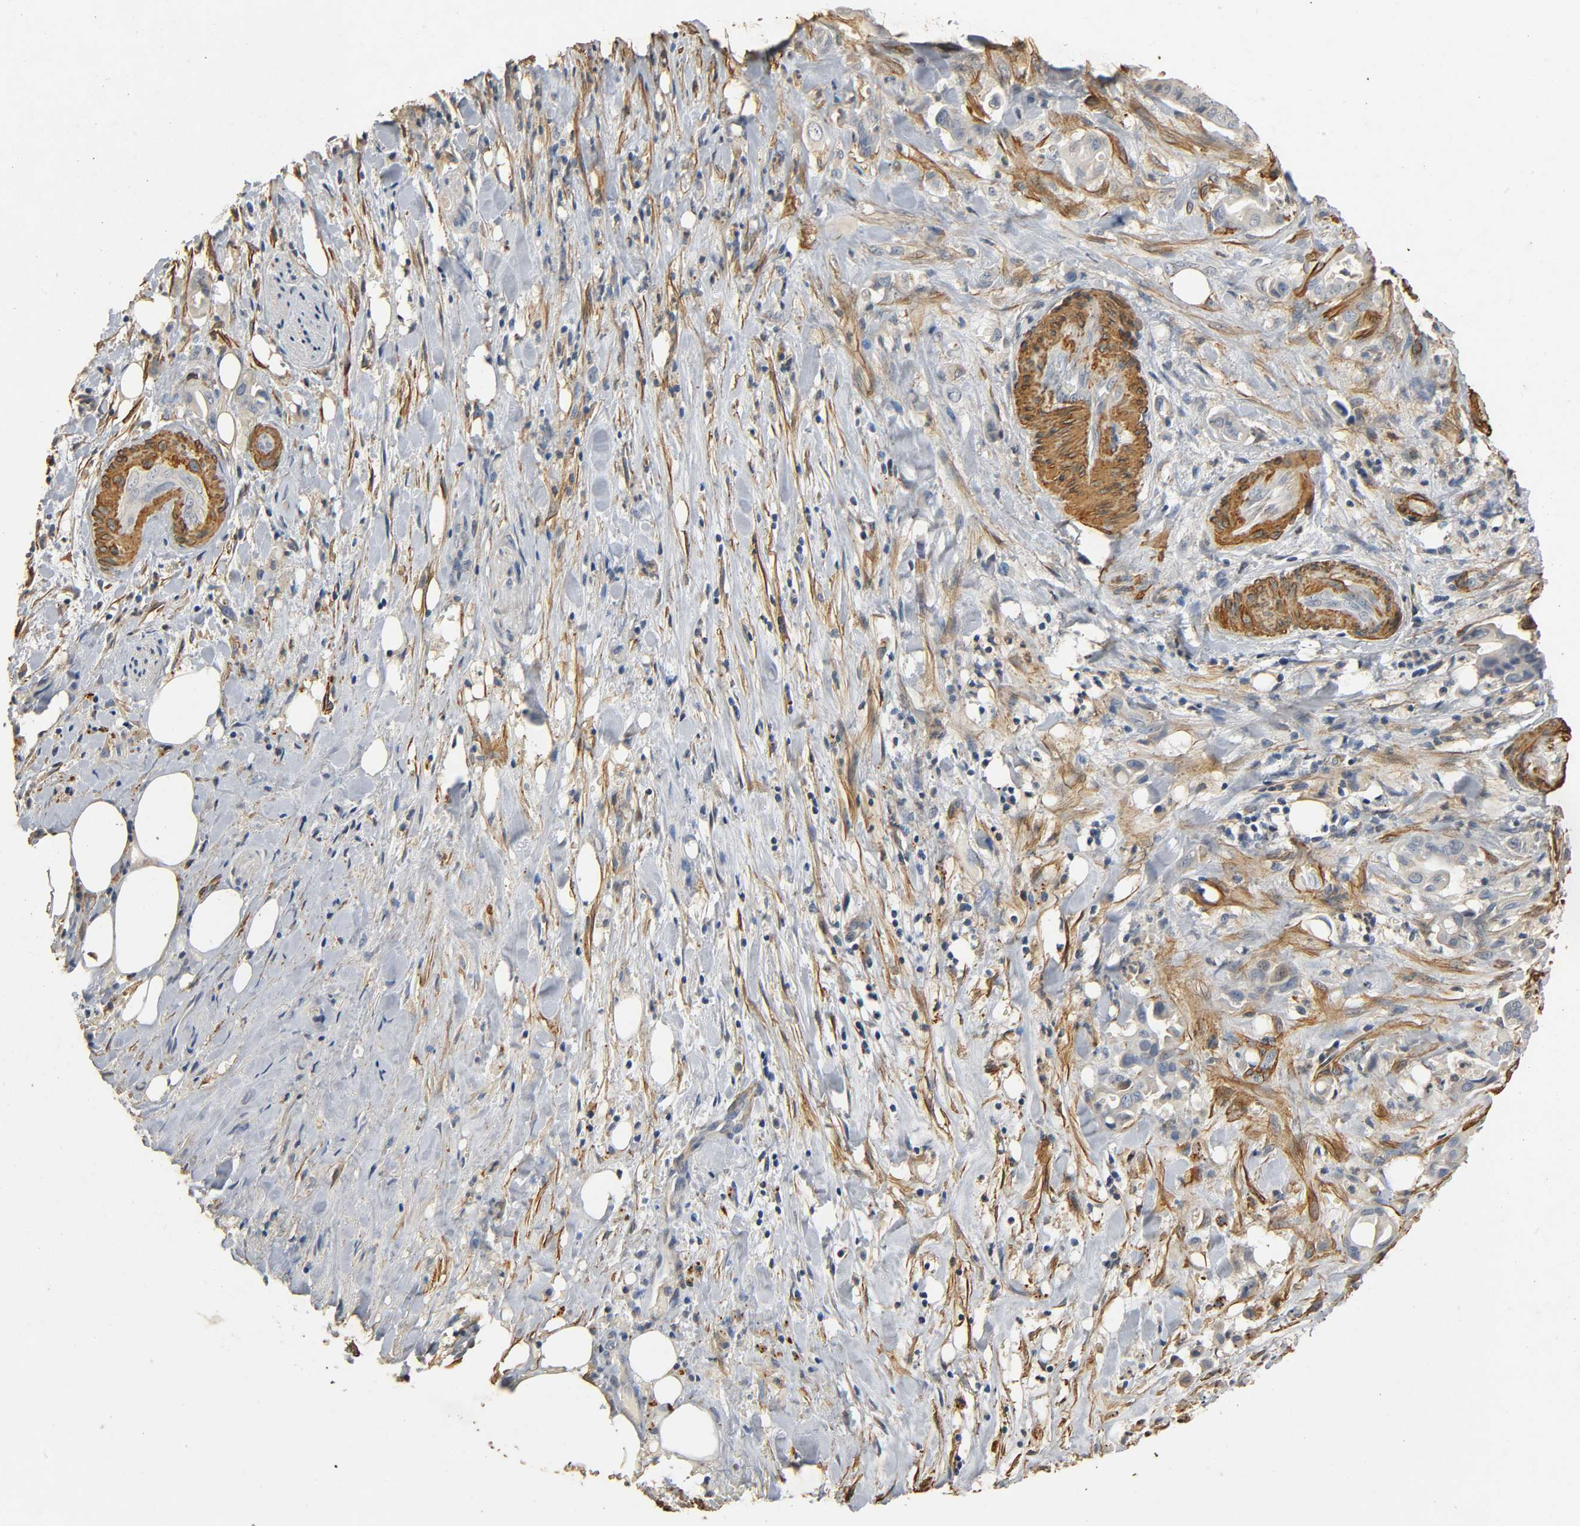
{"staining": {"intensity": "weak", "quantity": ">75%", "location": "cytoplasmic/membranous"}, "tissue": "liver cancer", "cell_type": "Tumor cells", "image_type": "cancer", "snomed": [{"axis": "morphology", "description": "Cholangiocarcinoma"}, {"axis": "topography", "description": "Liver"}], "caption": "Protein analysis of cholangiocarcinoma (liver) tissue demonstrates weak cytoplasmic/membranous staining in about >75% of tumor cells. Immunohistochemistry (ihc) stains the protein in brown and the nuclei are stained blue.", "gene": "GSTA3", "patient": {"sex": "female", "age": 68}}